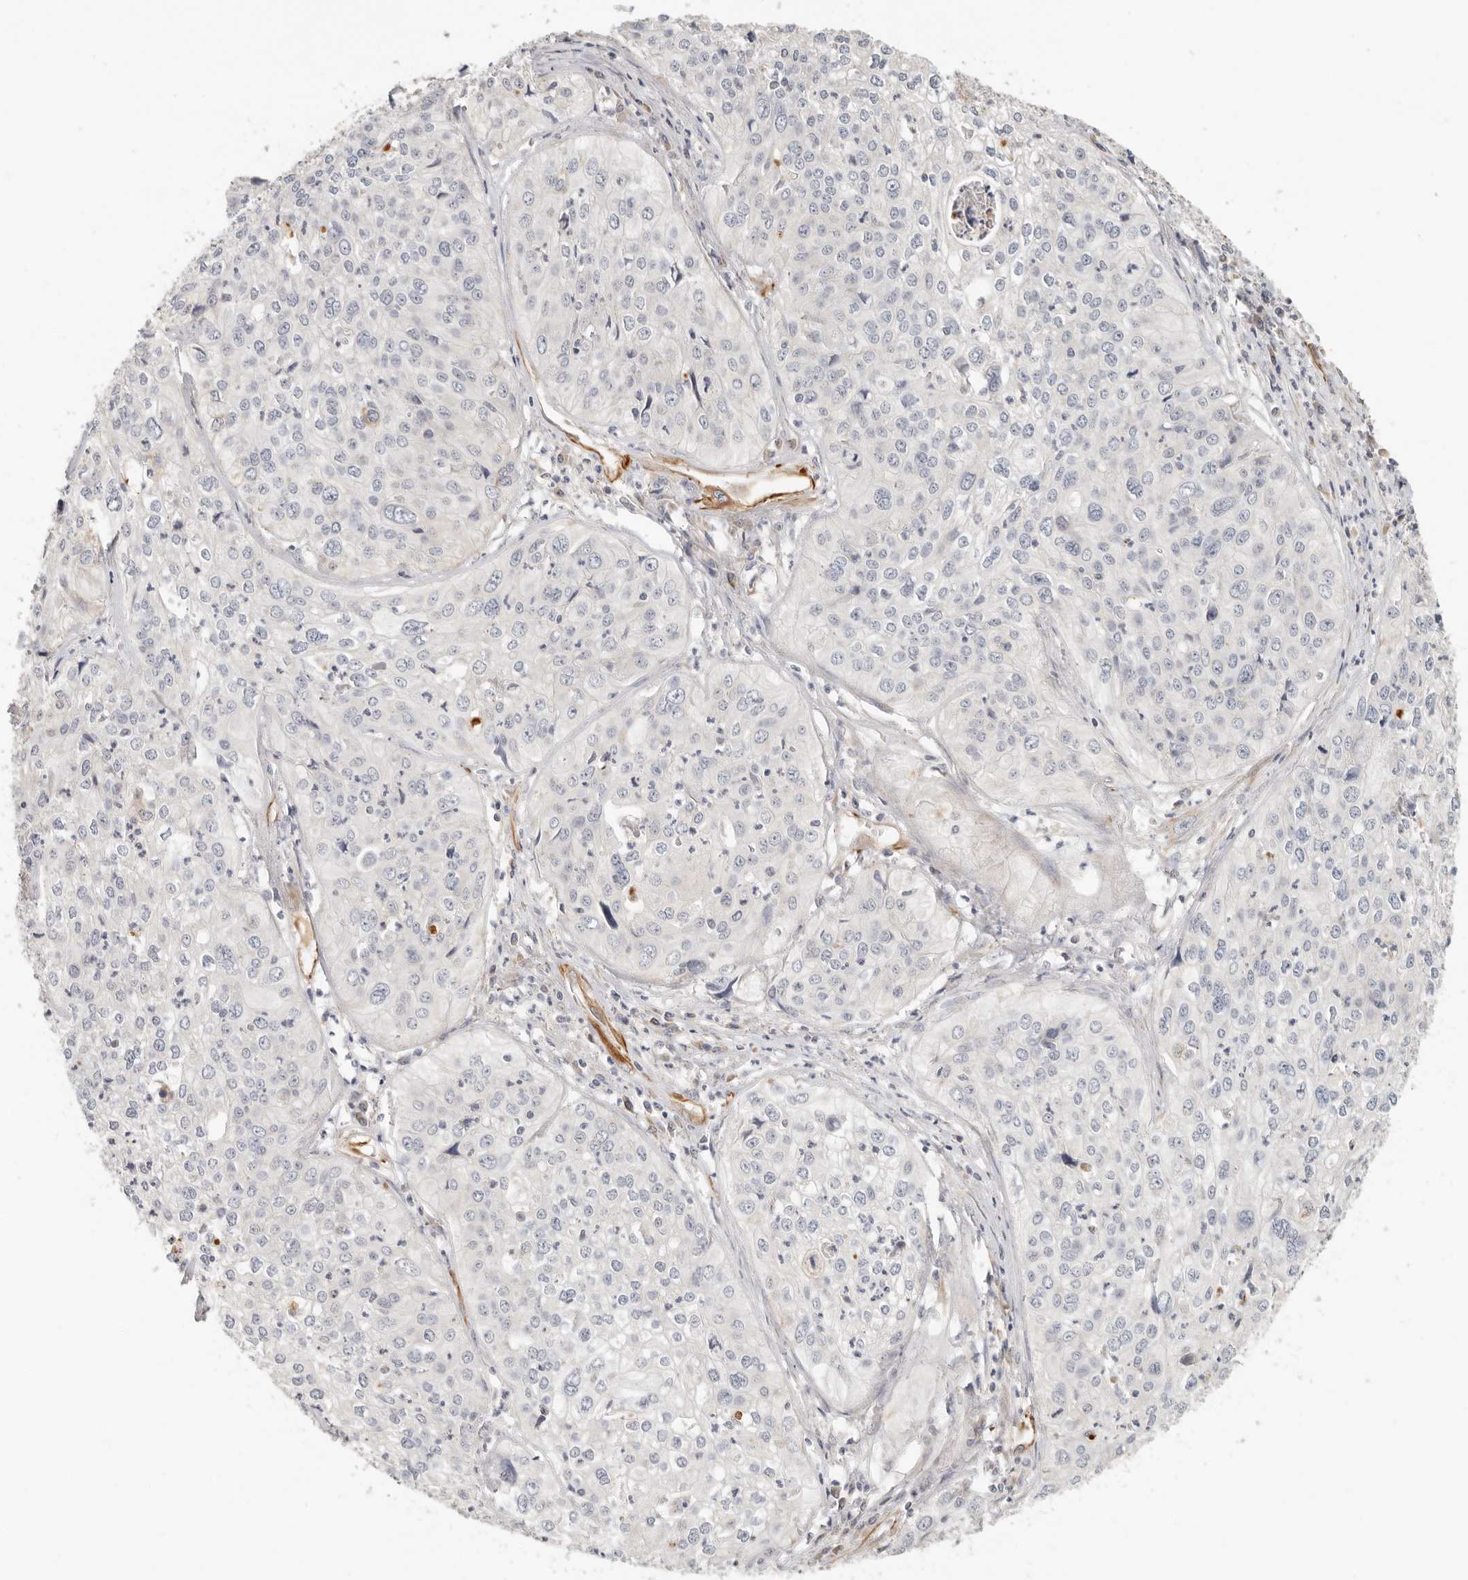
{"staining": {"intensity": "negative", "quantity": "none", "location": "none"}, "tissue": "cervical cancer", "cell_type": "Tumor cells", "image_type": "cancer", "snomed": [{"axis": "morphology", "description": "Squamous cell carcinoma, NOS"}, {"axis": "topography", "description": "Cervix"}], "caption": "IHC micrograph of neoplastic tissue: cervical squamous cell carcinoma stained with DAB (3,3'-diaminobenzidine) reveals no significant protein positivity in tumor cells. Nuclei are stained in blue.", "gene": "SPRING1", "patient": {"sex": "female", "age": 31}}